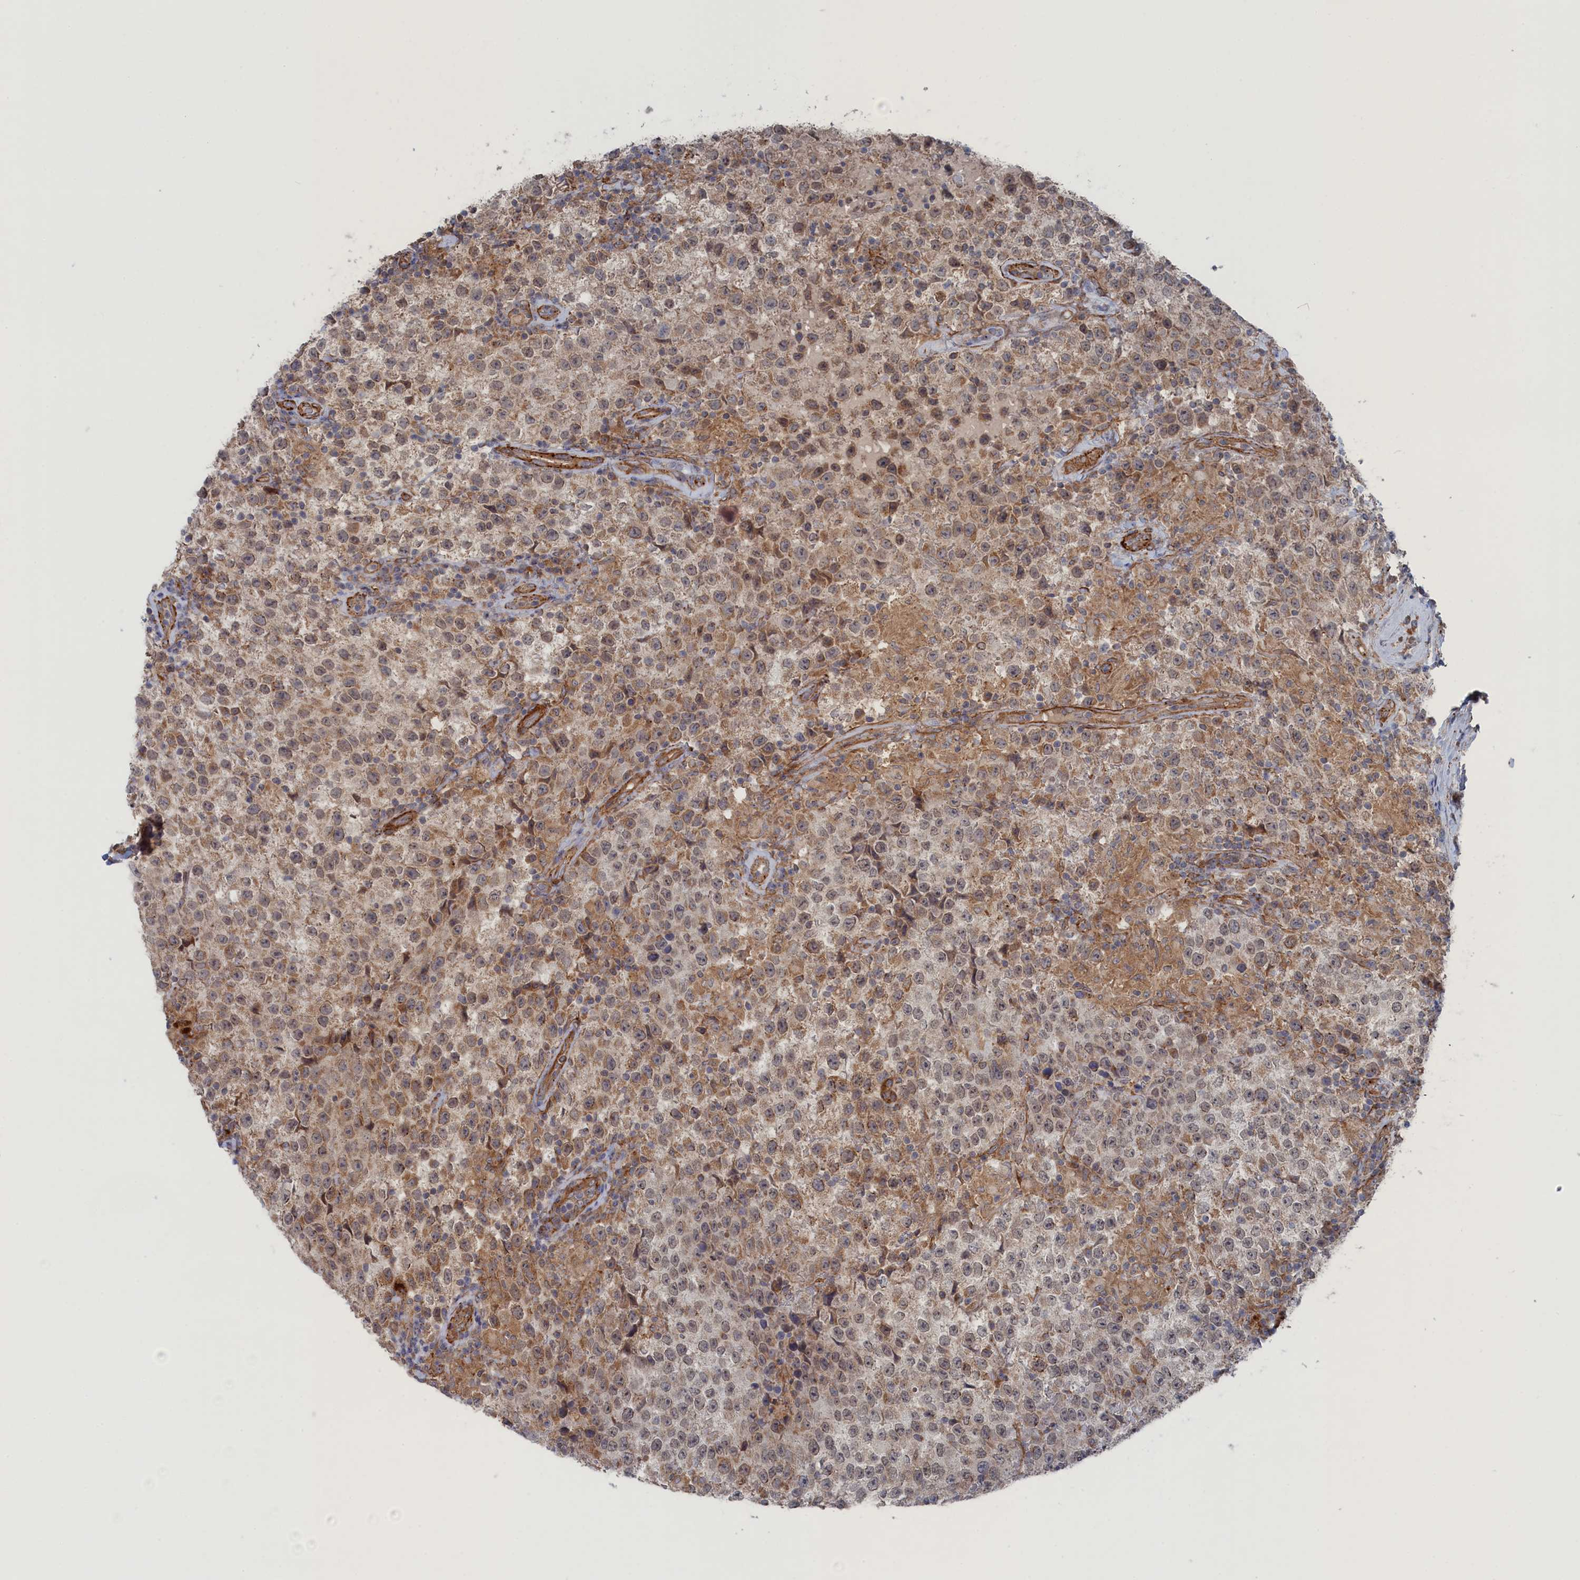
{"staining": {"intensity": "weak", "quantity": "25%-75%", "location": "cytoplasmic/membranous,nuclear"}, "tissue": "testis cancer", "cell_type": "Tumor cells", "image_type": "cancer", "snomed": [{"axis": "morphology", "description": "Seminoma, NOS"}, {"axis": "morphology", "description": "Carcinoma, Embryonal, NOS"}, {"axis": "topography", "description": "Testis"}], "caption": "Embryonal carcinoma (testis) tissue demonstrates weak cytoplasmic/membranous and nuclear positivity in approximately 25%-75% of tumor cells", "gene": "FILIP1L", "patient": {"sex": "male", "age": 41}}